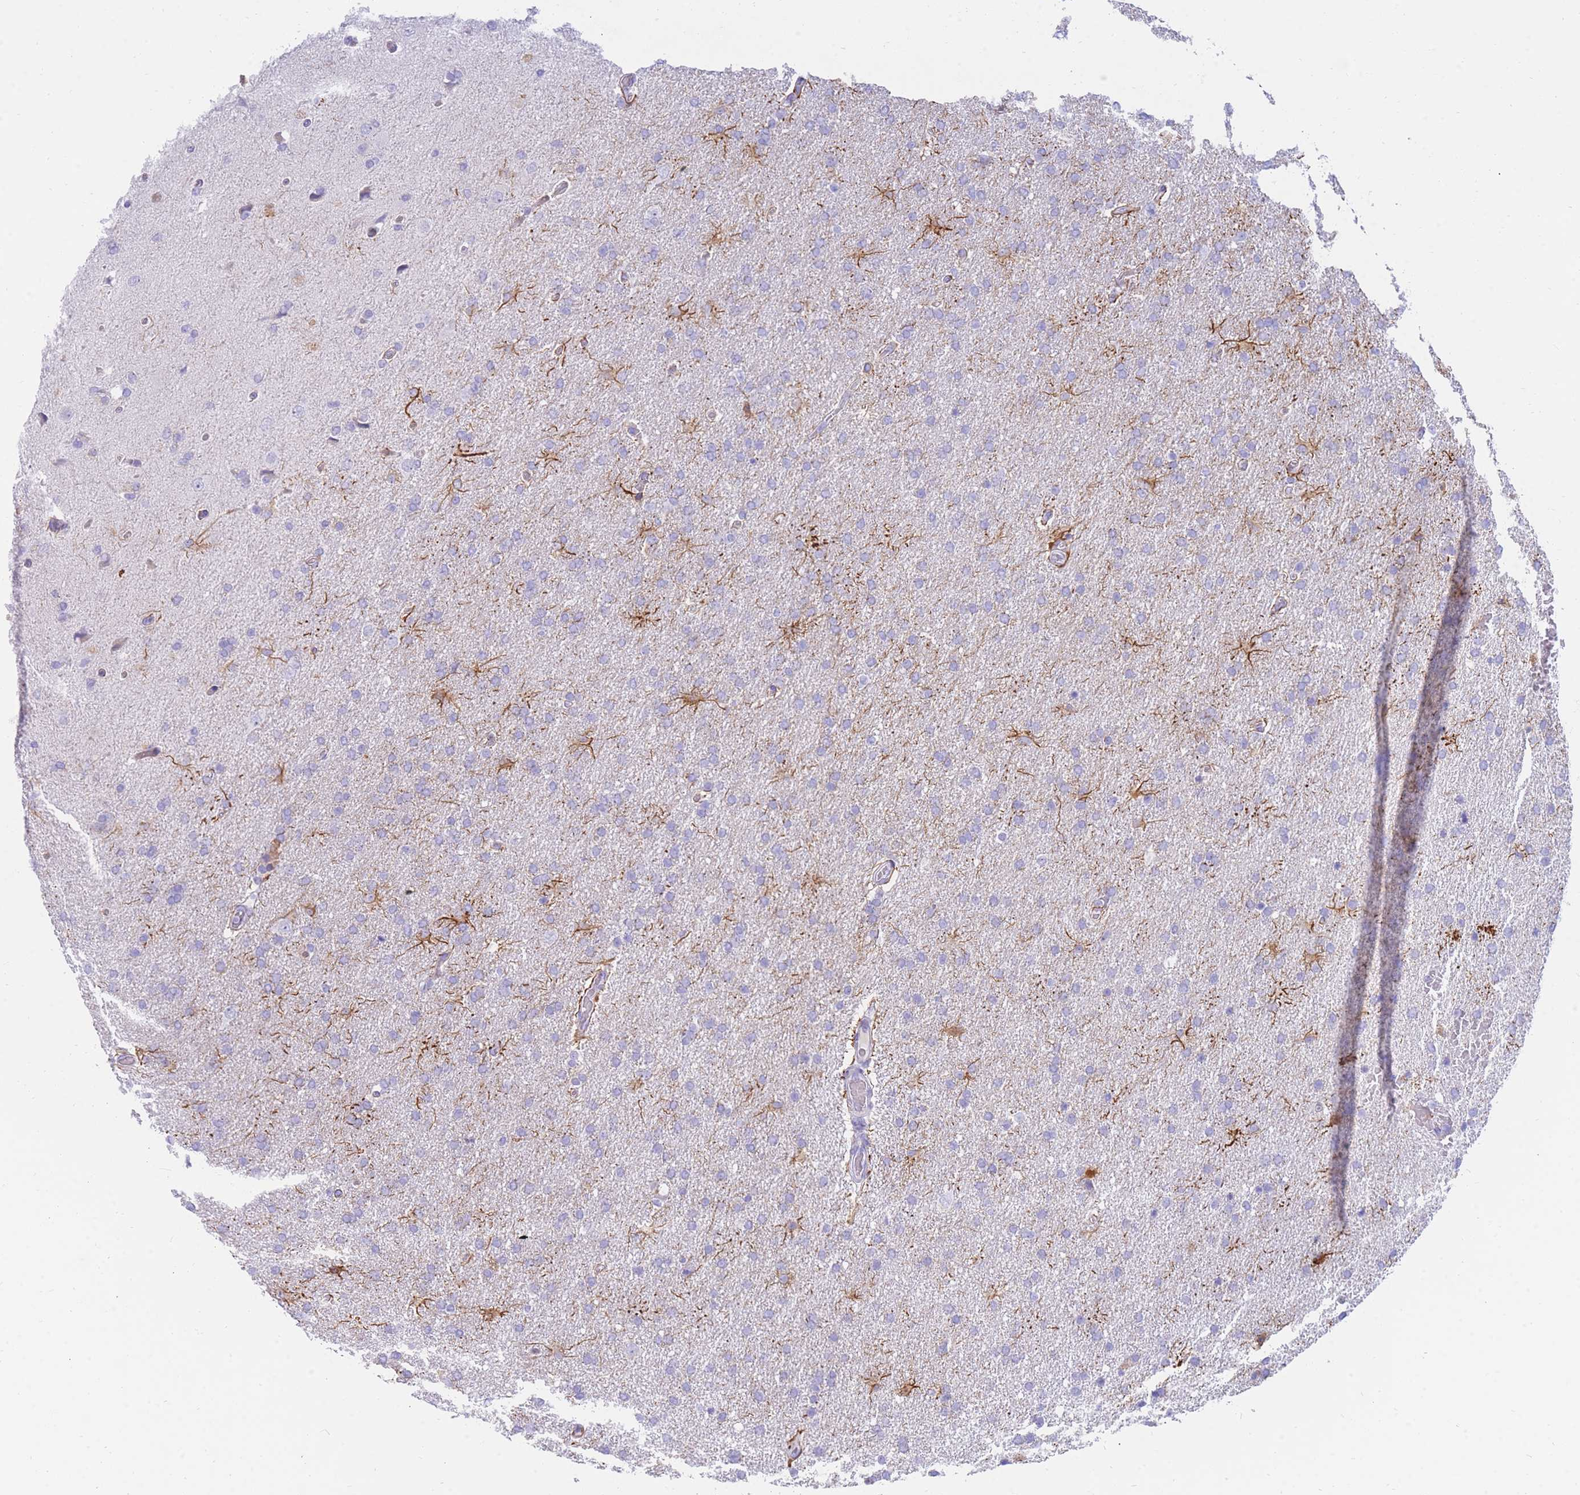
{"staining": {"intensity": "negative", "quantity": "none", "location": "none"}, "tissue": "glioma", "cell_type": "Tumor cells", "image_type": "cancer", "snomed": [{"axis": "morphology", "description": "Glioma, malignant, High grade"}, {"axis": "topography", "description": "Brain"}], "caption": "Photomicrograph shows no significant protein expression in tumor cells of glioma.", "gene": "NKX1-2", "patient": {"sex": "male", "age": 72}}